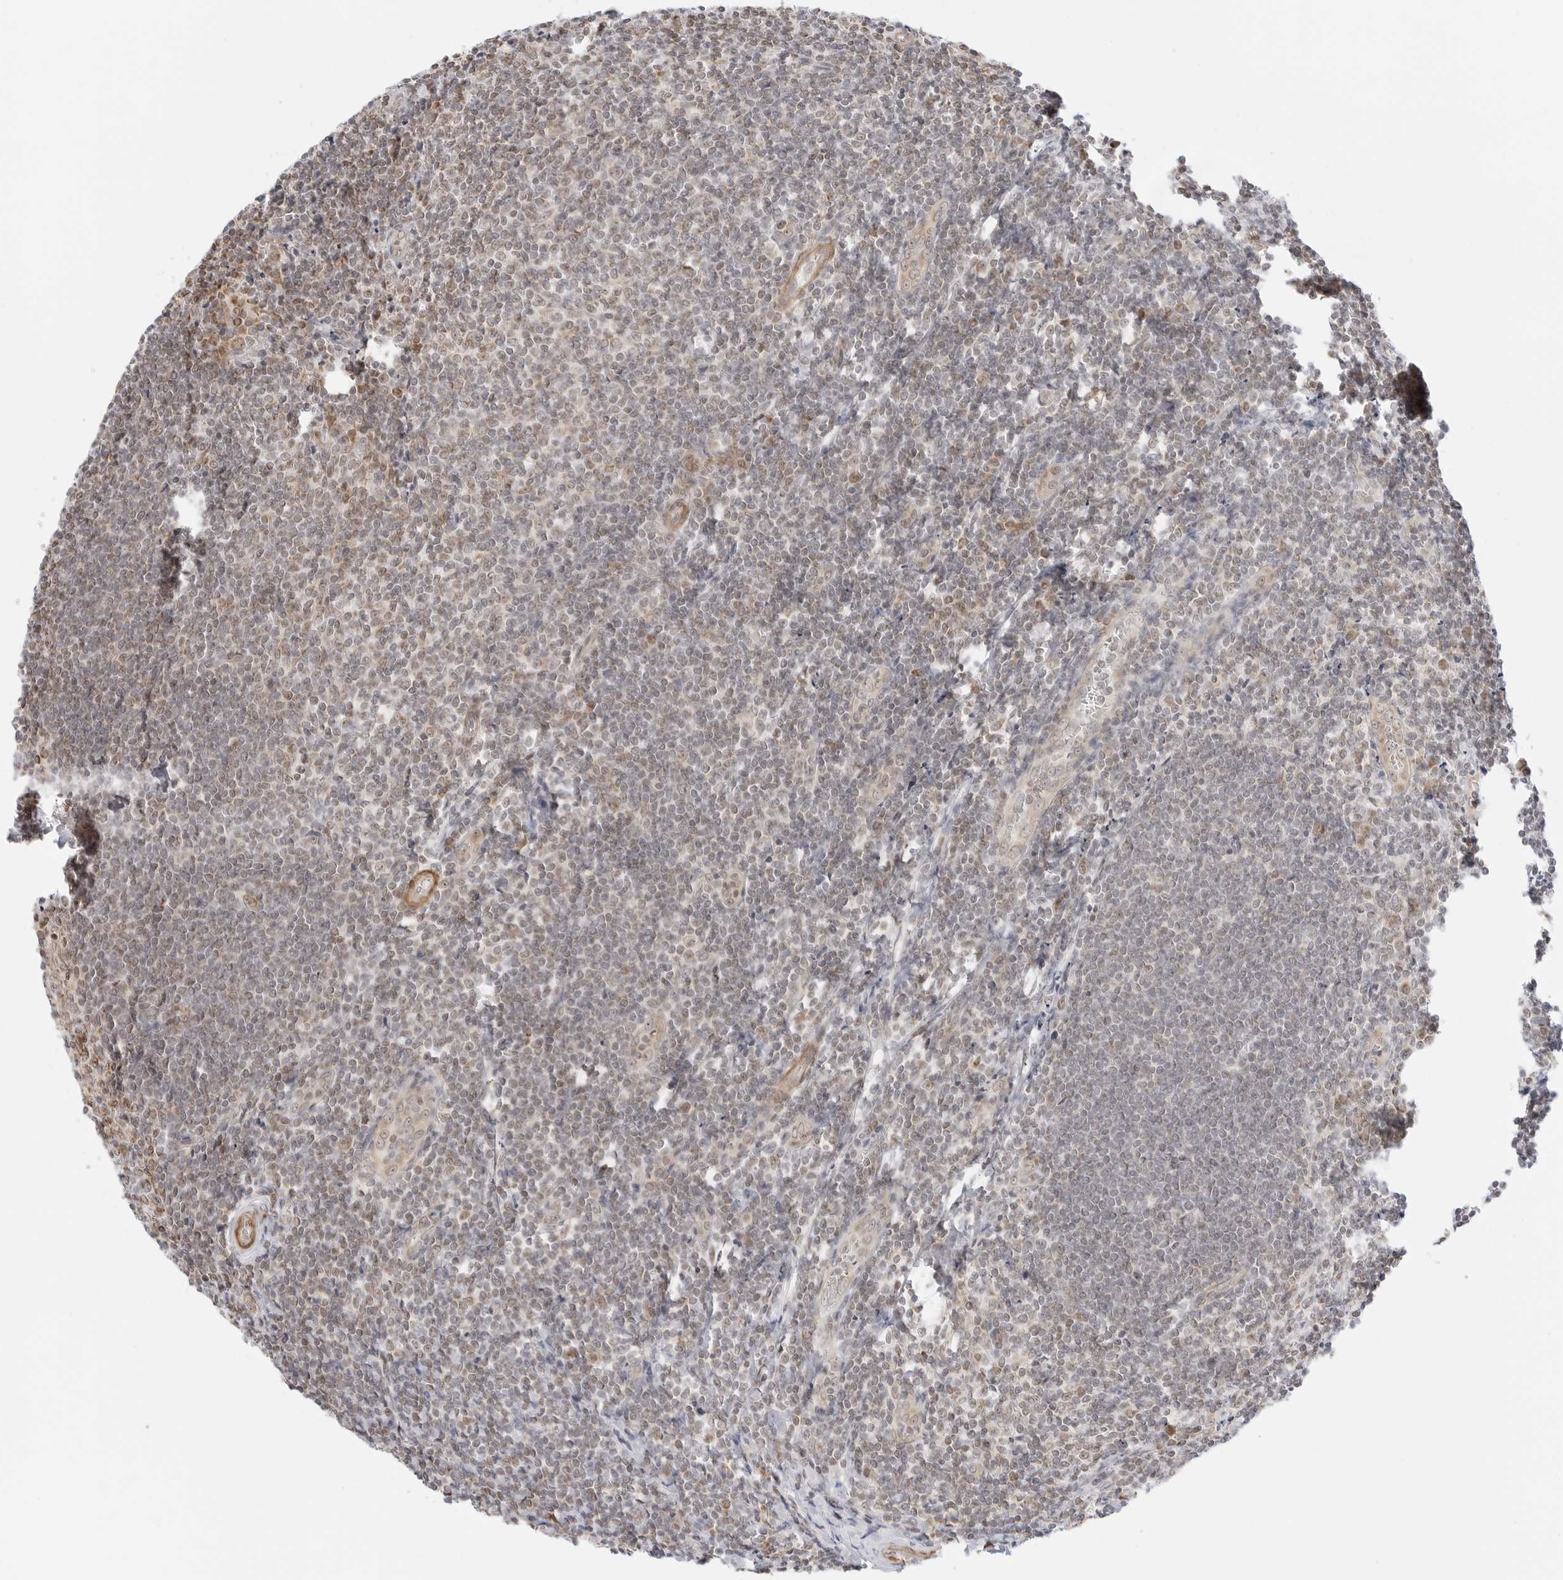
{"staining": {"intensity": "weak", "quantity": ">75%", "location": "cytoplasmic/membranous,nuclear"}, "tissue": "tonsil", "cell_type": "Germinal center cells", "image_type": "normal", "snomed": [{"axis": "morphology", "description": "Normal tissue, NOS"}, {"axis": "topography", "description": "Tonsil"}], "caption": "This is a micrograph of IHC staining of unremarkable tonsil, which shows weak positivity in the cytoplasmic/membranous,nuclear of germinal center cells.", "gene": "GORAB", "patient": {"sex": "male", "age": 27}}